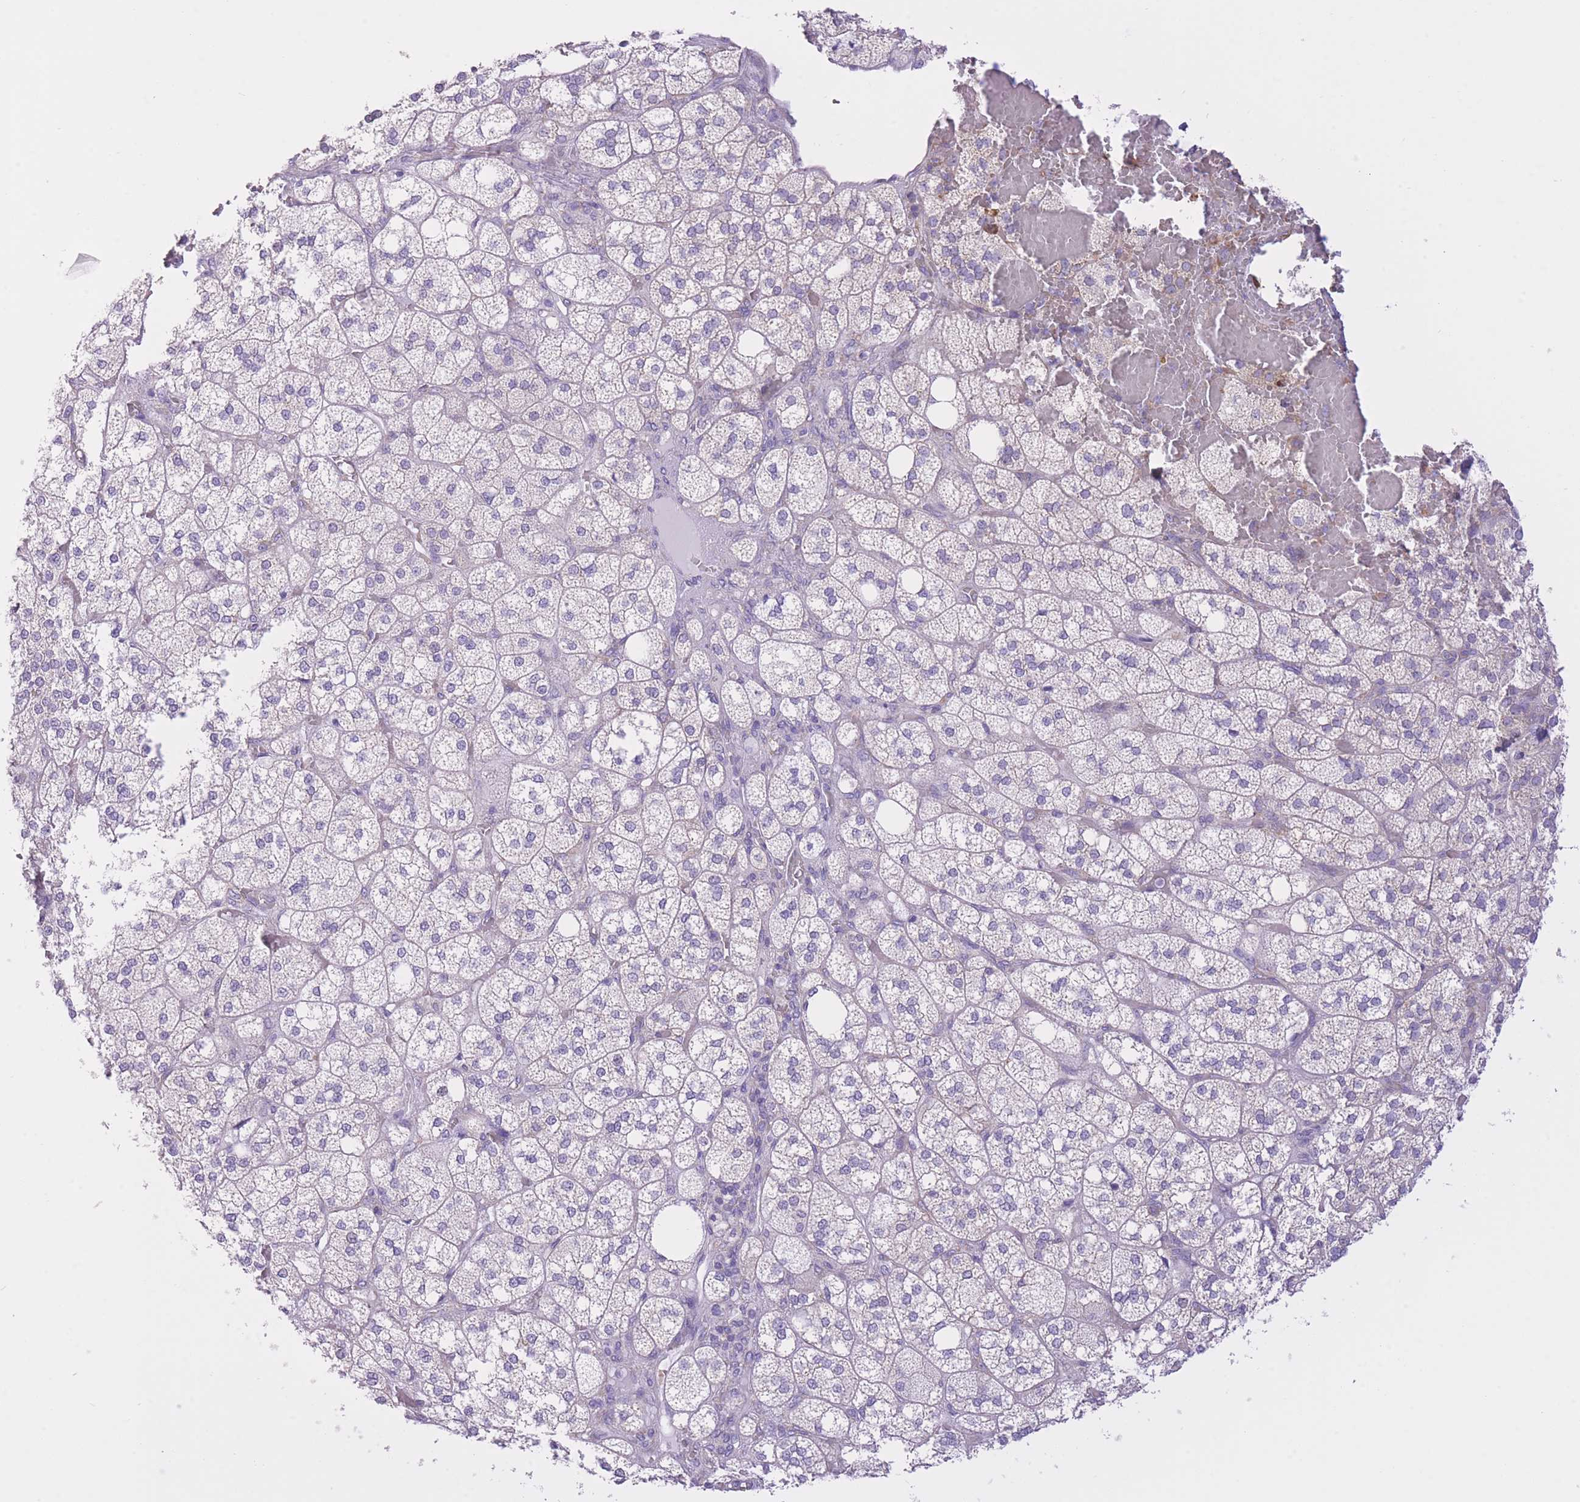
{"staining": {"intensity": "moderate", "quantity": "<25%", "location": "cytoplasmic/membranous"}, "tissue": "adrenal gland", "cell_type": "Glandular cells", "image_type": "normal", "snomed": [{"axis": "morphology", "description": "Normal tissue, NOS"}, {"axis": "topography", "description": "Adrenal gland"}], "caption": "This histopathology image shows immunohistochemistry (IHC) staining of unremarkable human adrenal gland, with low moderate cytoplasmic/membranous staining in approximately <25% of glandular cells.", "gene": "ZNF501", "patient": {"sex": "male", "age": 61}}